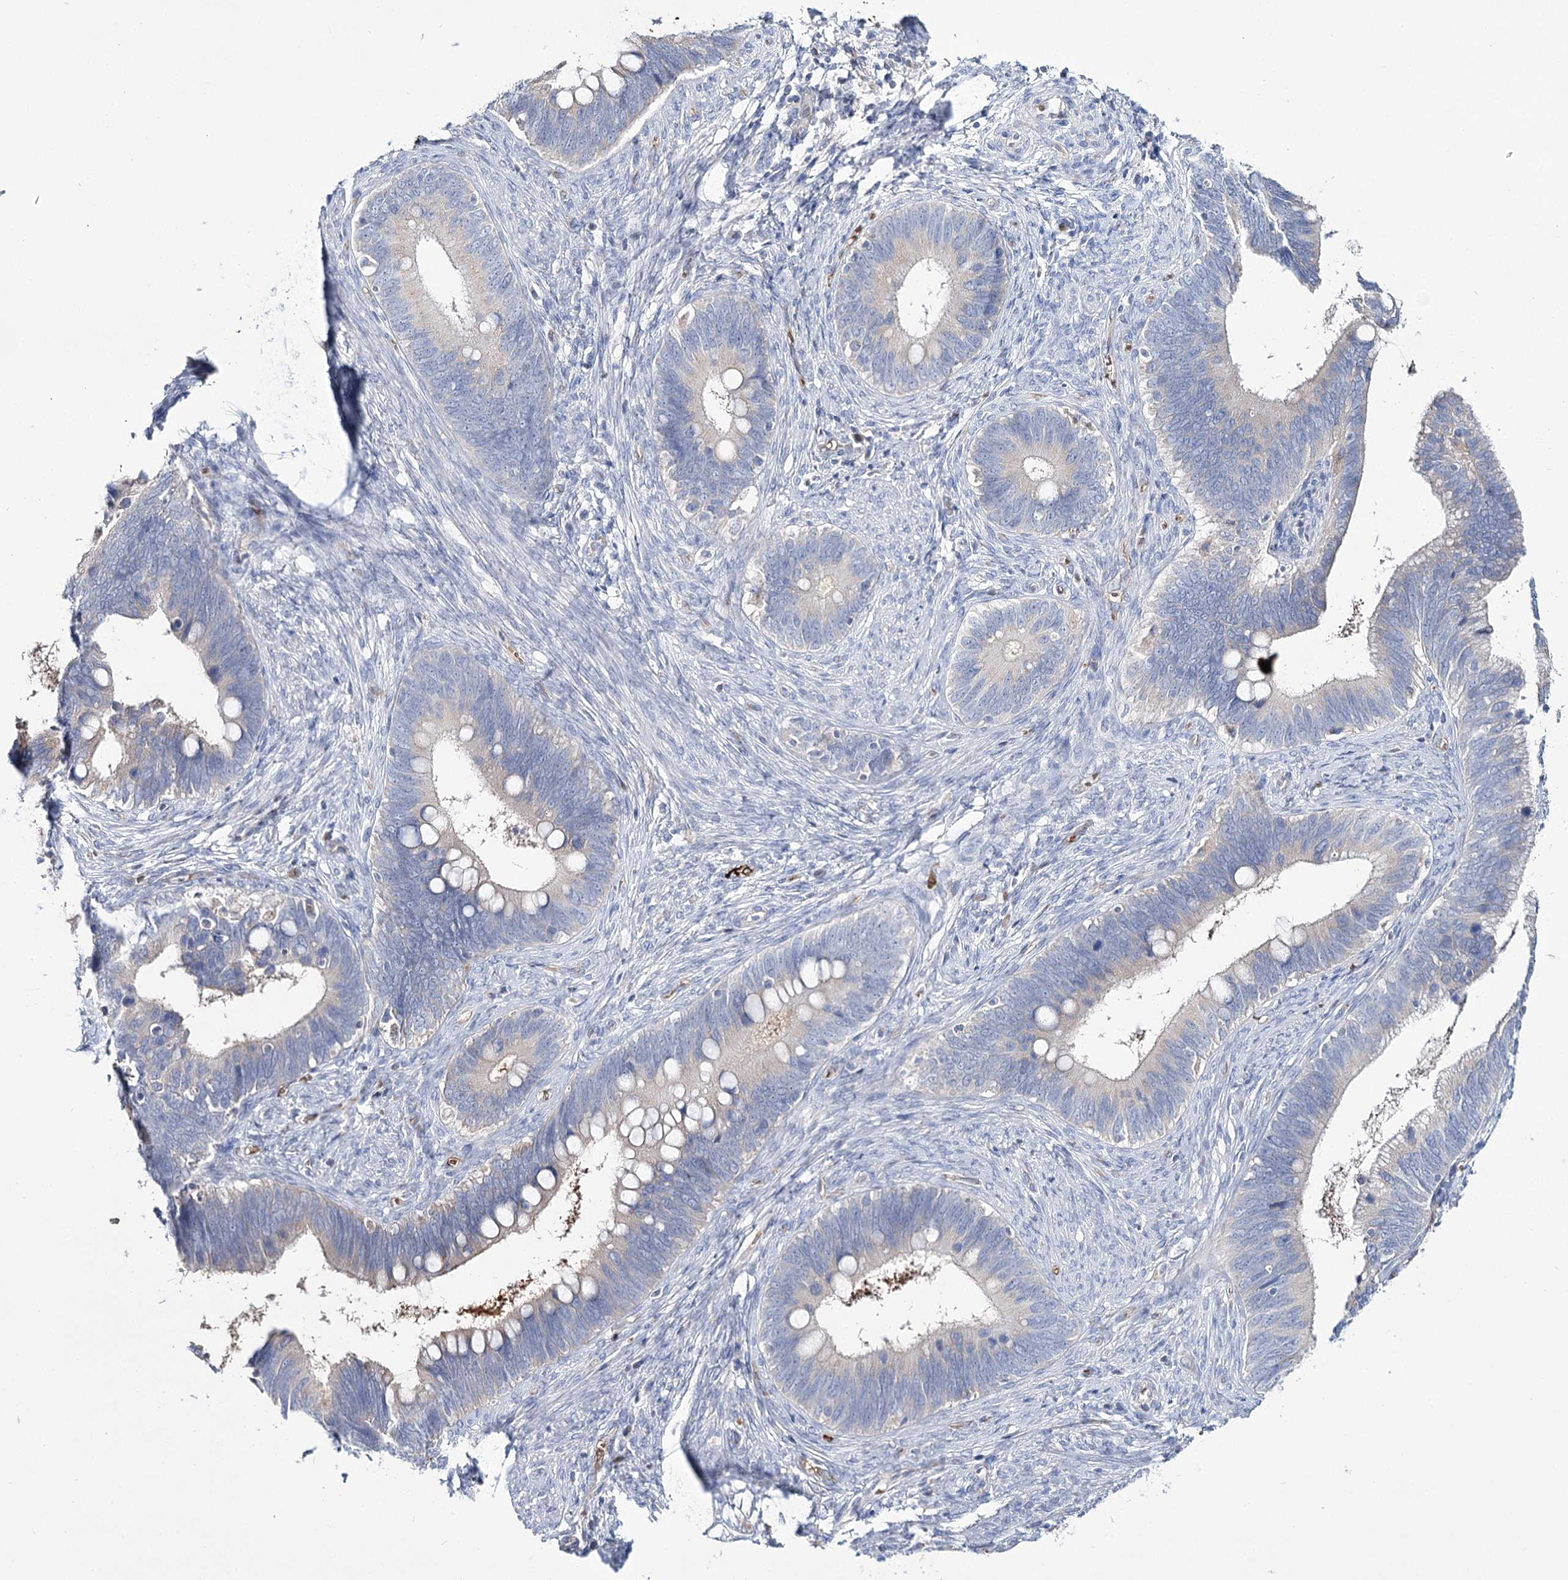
{"staining": {"intensity": "negative", "quantity": "none", "location": "none"}, "tissue": "cervical cancer", "cell_type": "Tumor cells", "image_type": "cancer", "snomed": [{"axis": "morphology", "description": "Adenocarcinoma, NOS"}, {"axis": "topography", "description": "Cervix"}], "caption": "Immunohistochemistry of human adenocarcinoma (cervical) displays no staining in tumor cells. Nuclei are stained in blue.", "gene": "GBF1", "patient": {"sex": "female", "age": 42}}